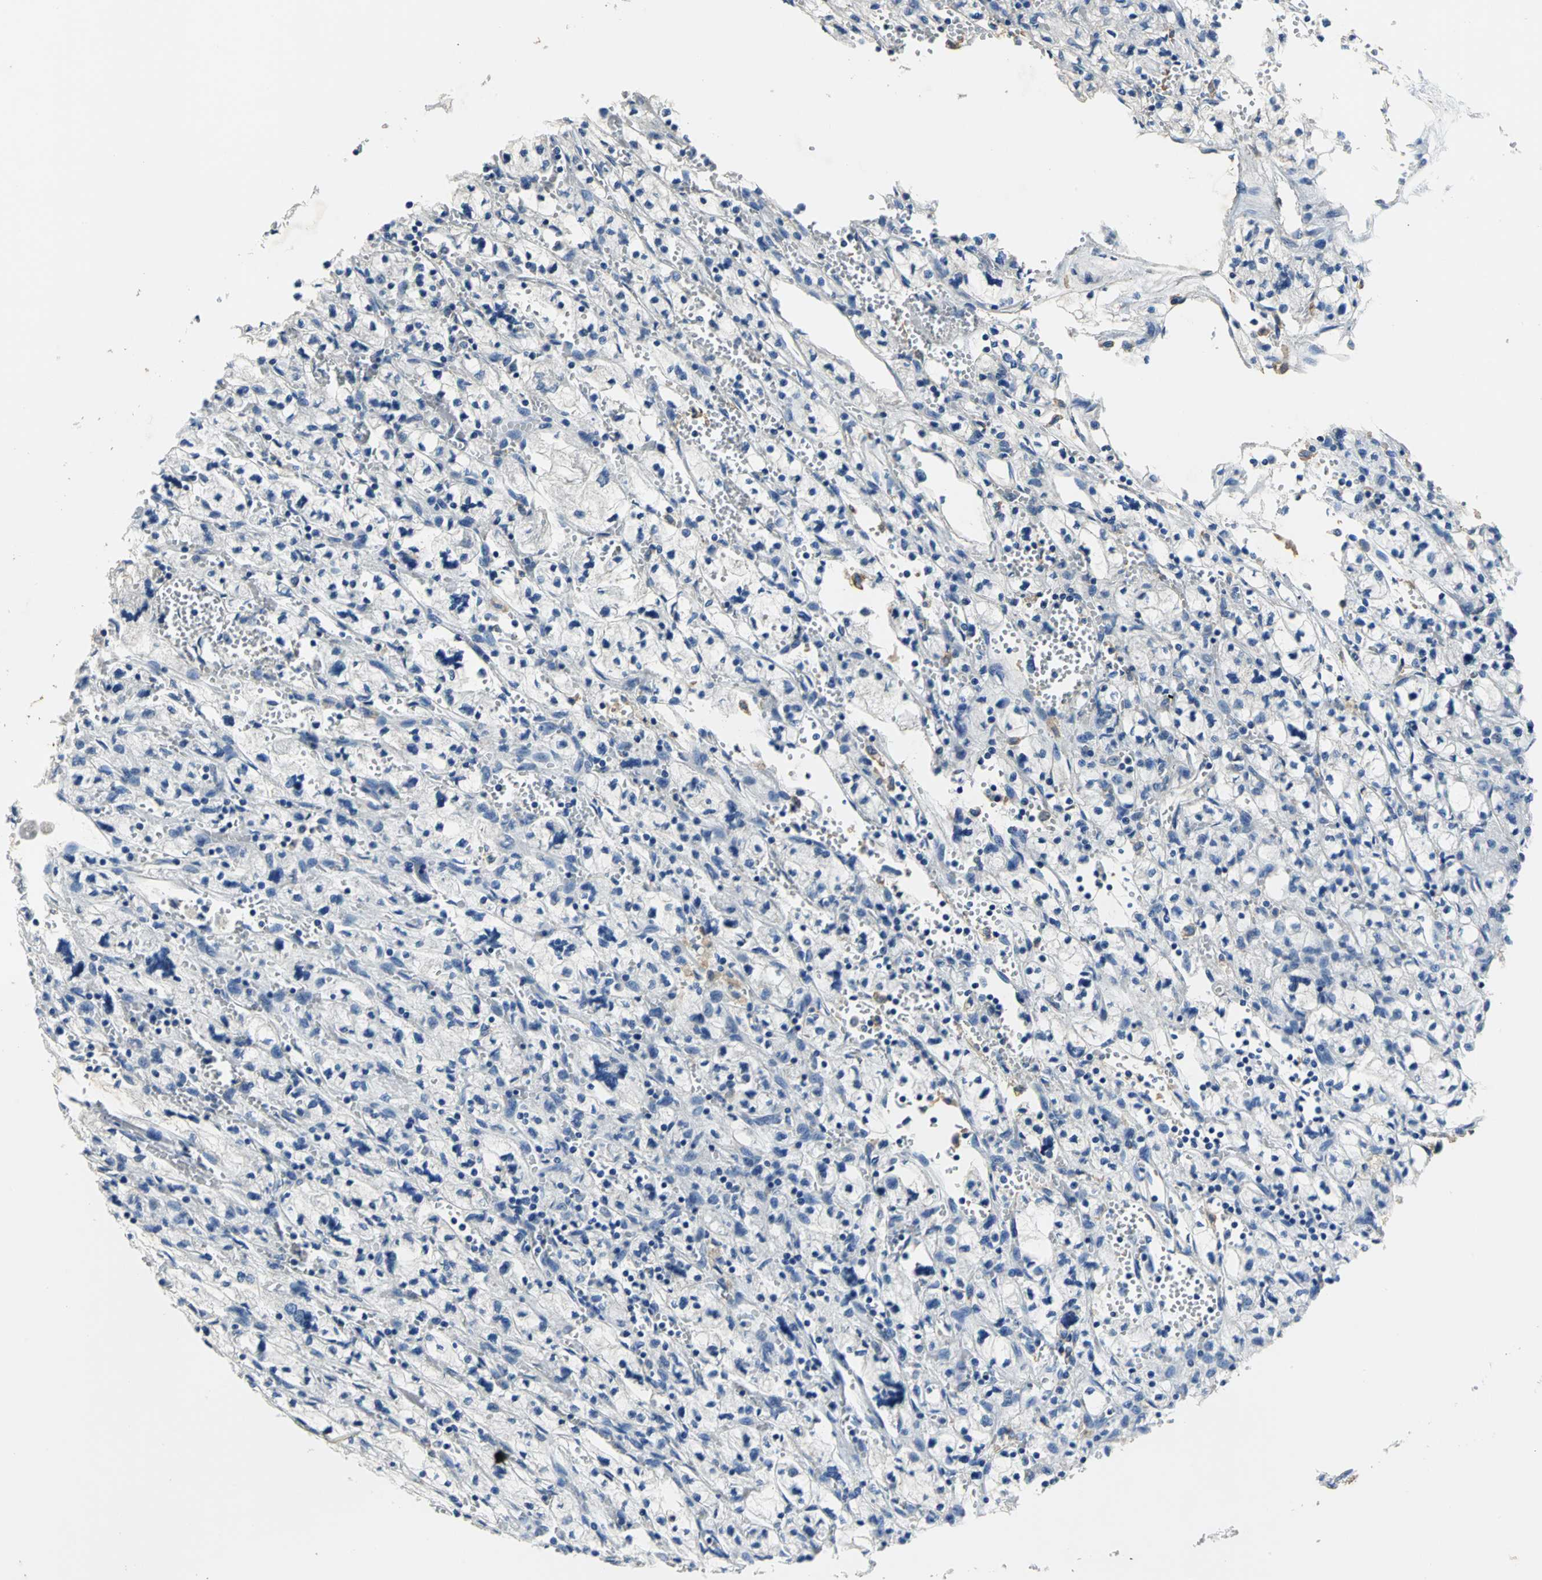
{"staining": {"intensity": "negative", "quantity": "none", "location": "none"}, "tissue": "renal cancer", "cell_type": "Tumor cells", "image_type": "cancer", "snomed": [{"axis": "morphology", "description": "Adenocarcinoma, NOS"}, {"axis": "topography", "description": "Kidney"}], "caption": "Tumor cells show no significant protein staining in adenocarcinoma (renal).", "gene": "GYG2", "patient": {"sex": "female", "age": 83}}